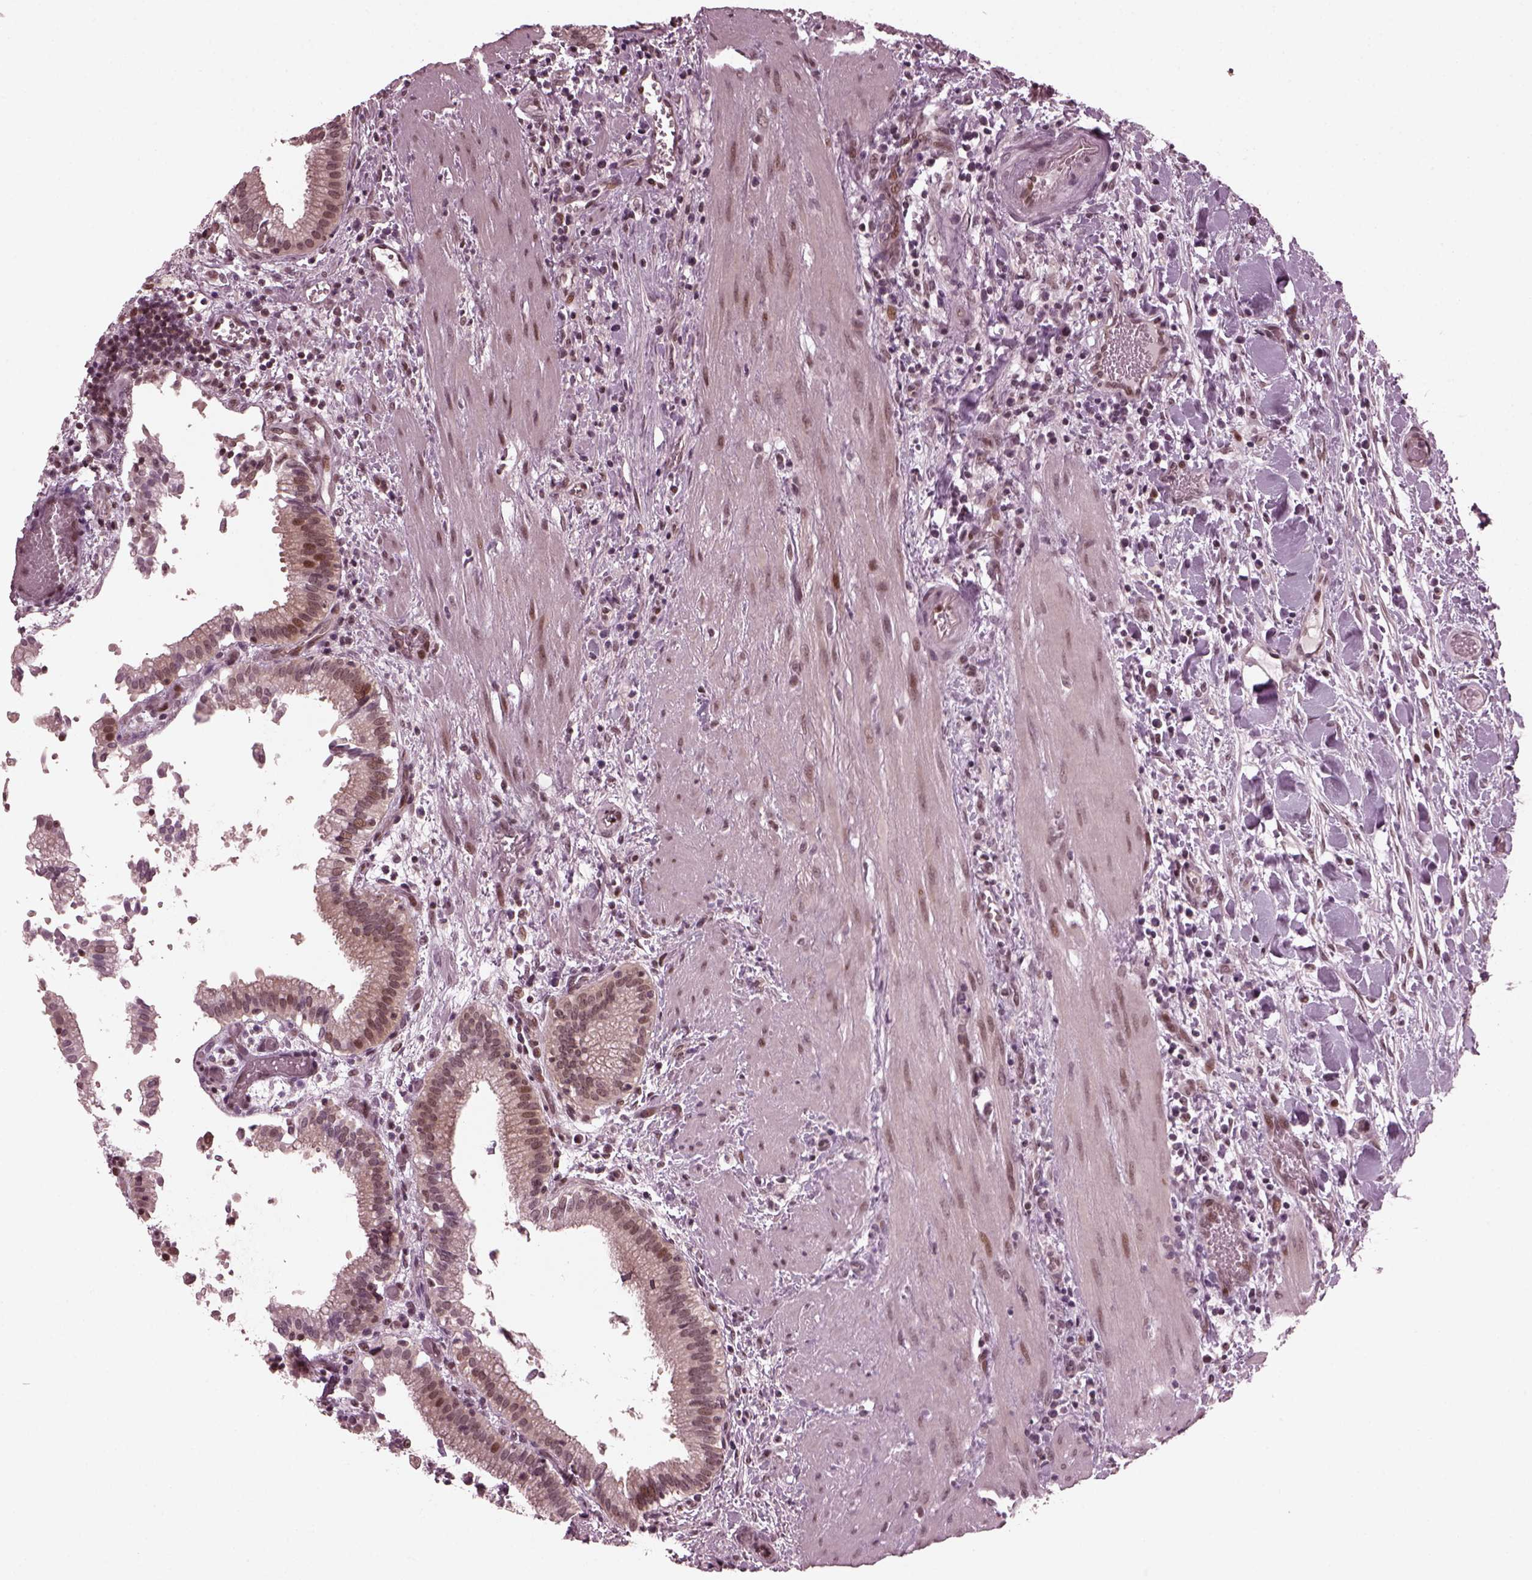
{"staining": {"intensity": "moderate", "quantity": "<25%", "location": "nuclear"}, "tissue": "gallbladder", "cell_type": "Glandular cells", "image_type": "normal", "snomed": [{"axis": "morphology", "description": "Normal tissue, NOS"}, {"axis": "topography", "description": "Gallbladder"}], "caption": "Immunohistochemistry (IHC) micrograph of unremarkable gallbladder stained for a protein (brown), which reveals low levels of moderate nuclear staining in about <25% of glandular cells.", "gene": "TRIB3", "patient": {"sex": "male", "age": 42}}